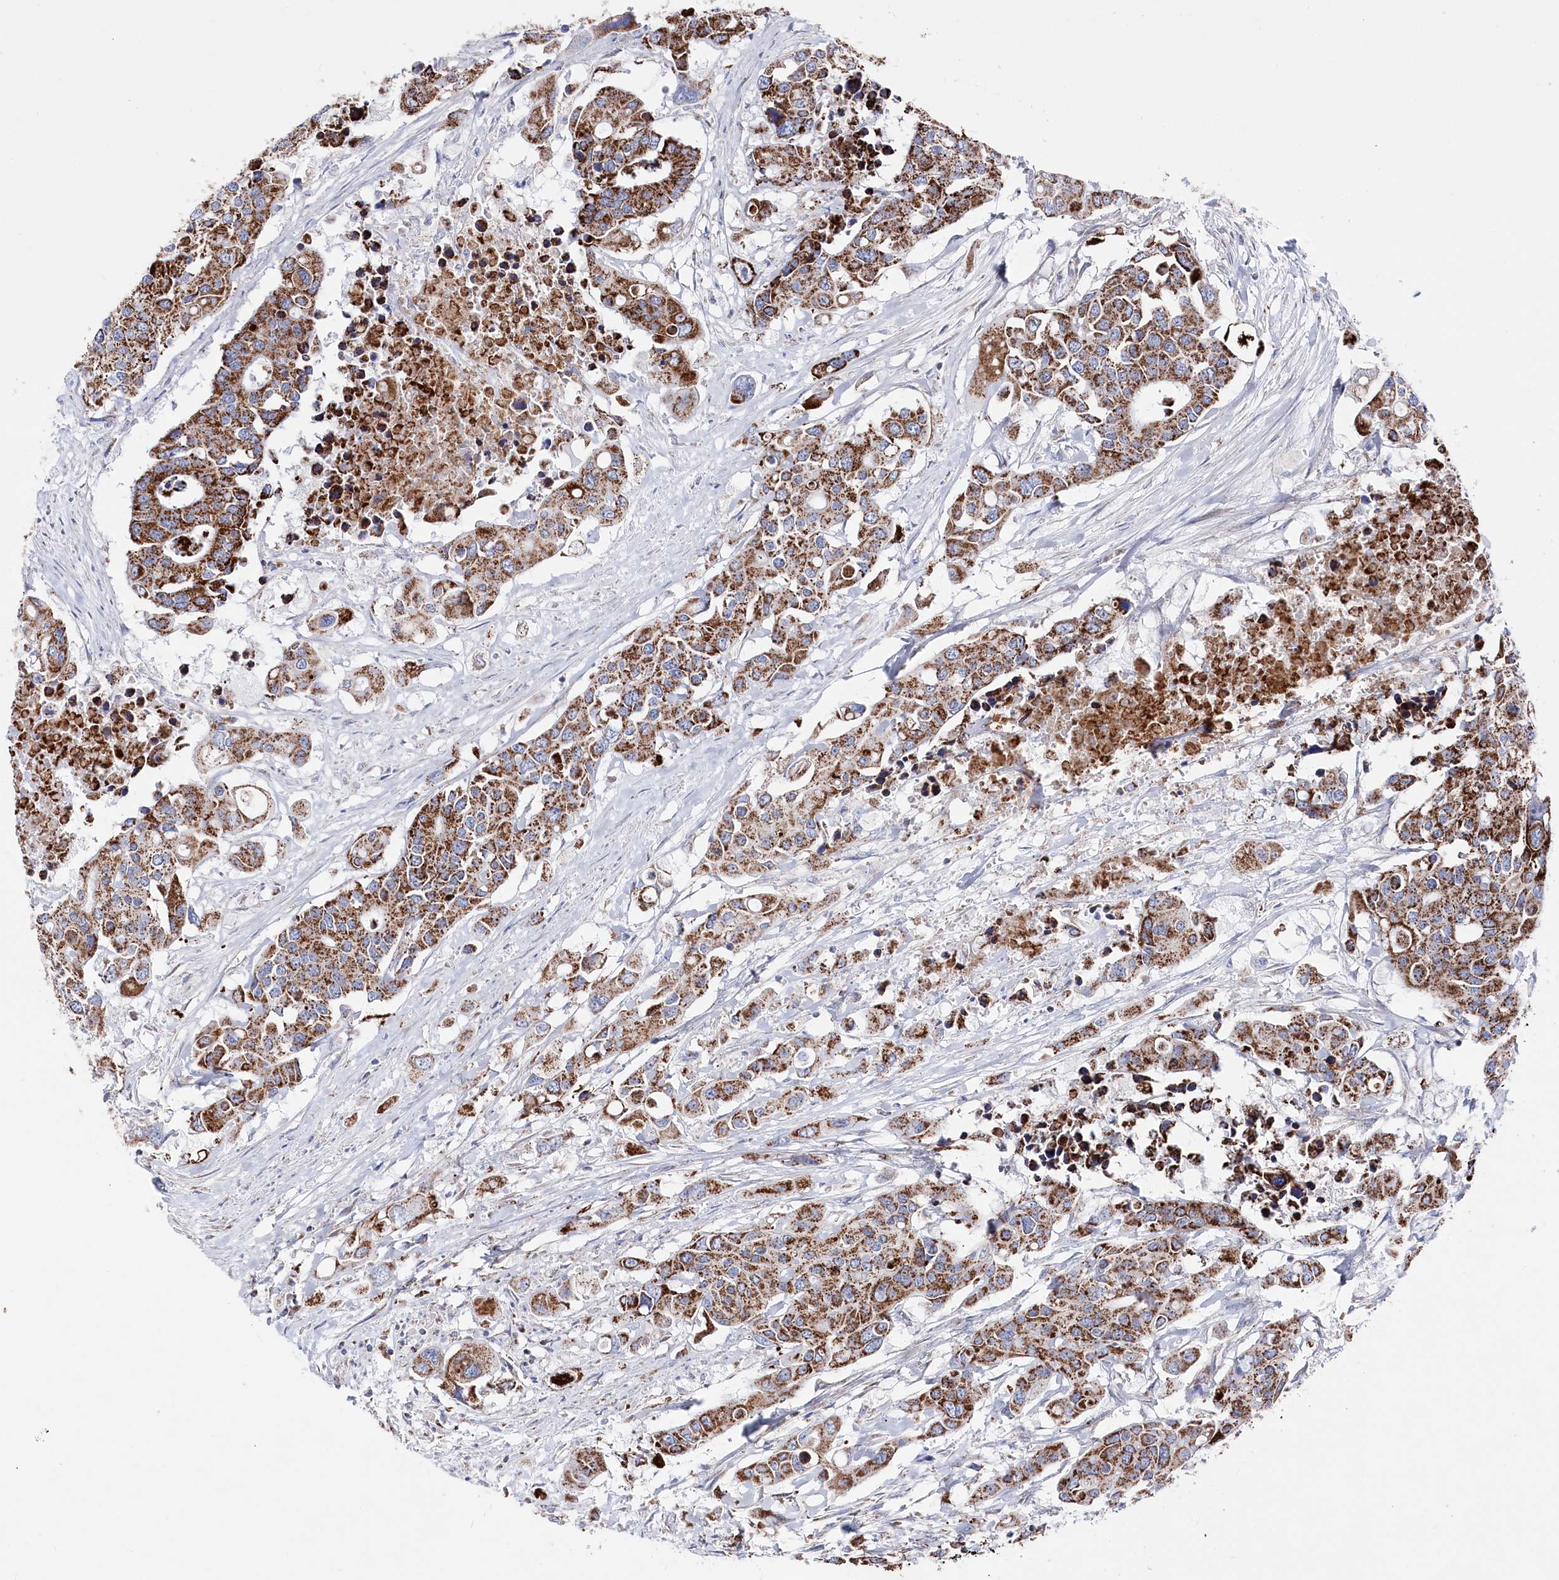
{"staining": {"intensity": "strong", "quantity": ">75%", "location": "cytoplasmic/membranous"}, "tissue": "colorectal cancer", "cell_type": "Tumor cells", "image_type": "cancer", "snomed": [{"axis": "morphology", "description": "Adenocarcinoma, NOS"}, {"axis": "topography", "description": "Colon"}], "caption": "Protein analysis of colorectal adenocarcinoma tissue exhibits strong cytoplasmic/membranous positivity in about >75% of tumor cells.", "gene": "GLS2", "patient": {"sex": "male", "age": 77}}